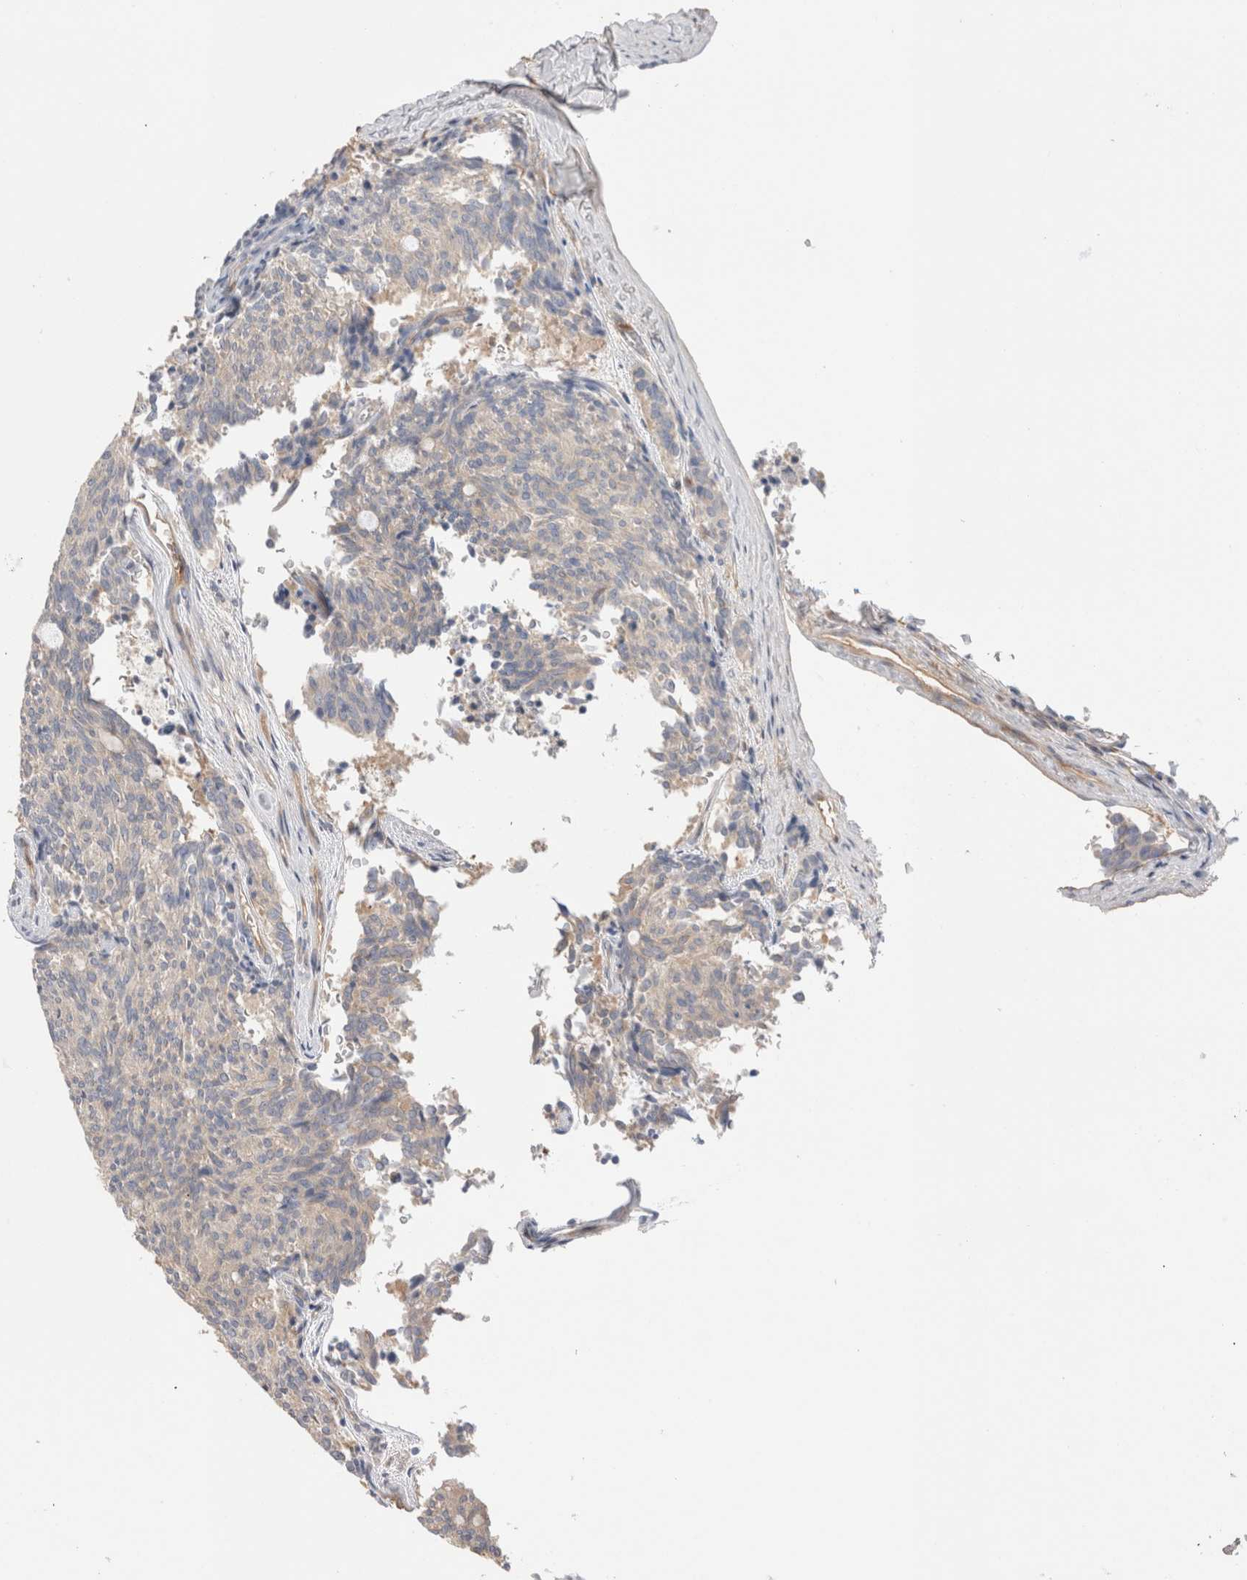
{"staining": {"intensity": "weak", "quantity": "<25%", "location": "cytoplasmic/membranous"}, "tissue": "carcinoid", "cell_type": "Tumor cells", "image_type": "cancer", "snomed": [{"axis": "morphology", "description": "Carcinoid, malignant, NOS"}, {"axis": "topography", "description": "Pancreas"}], "caption": "A high-resolution image shows immunohistochemistry (IHC) staining of carcinoid (malignant), which reveals no significant positivity in tumor cells.", "gene": "CAPN2", "patient": {"sex": "female", "age": 54}}